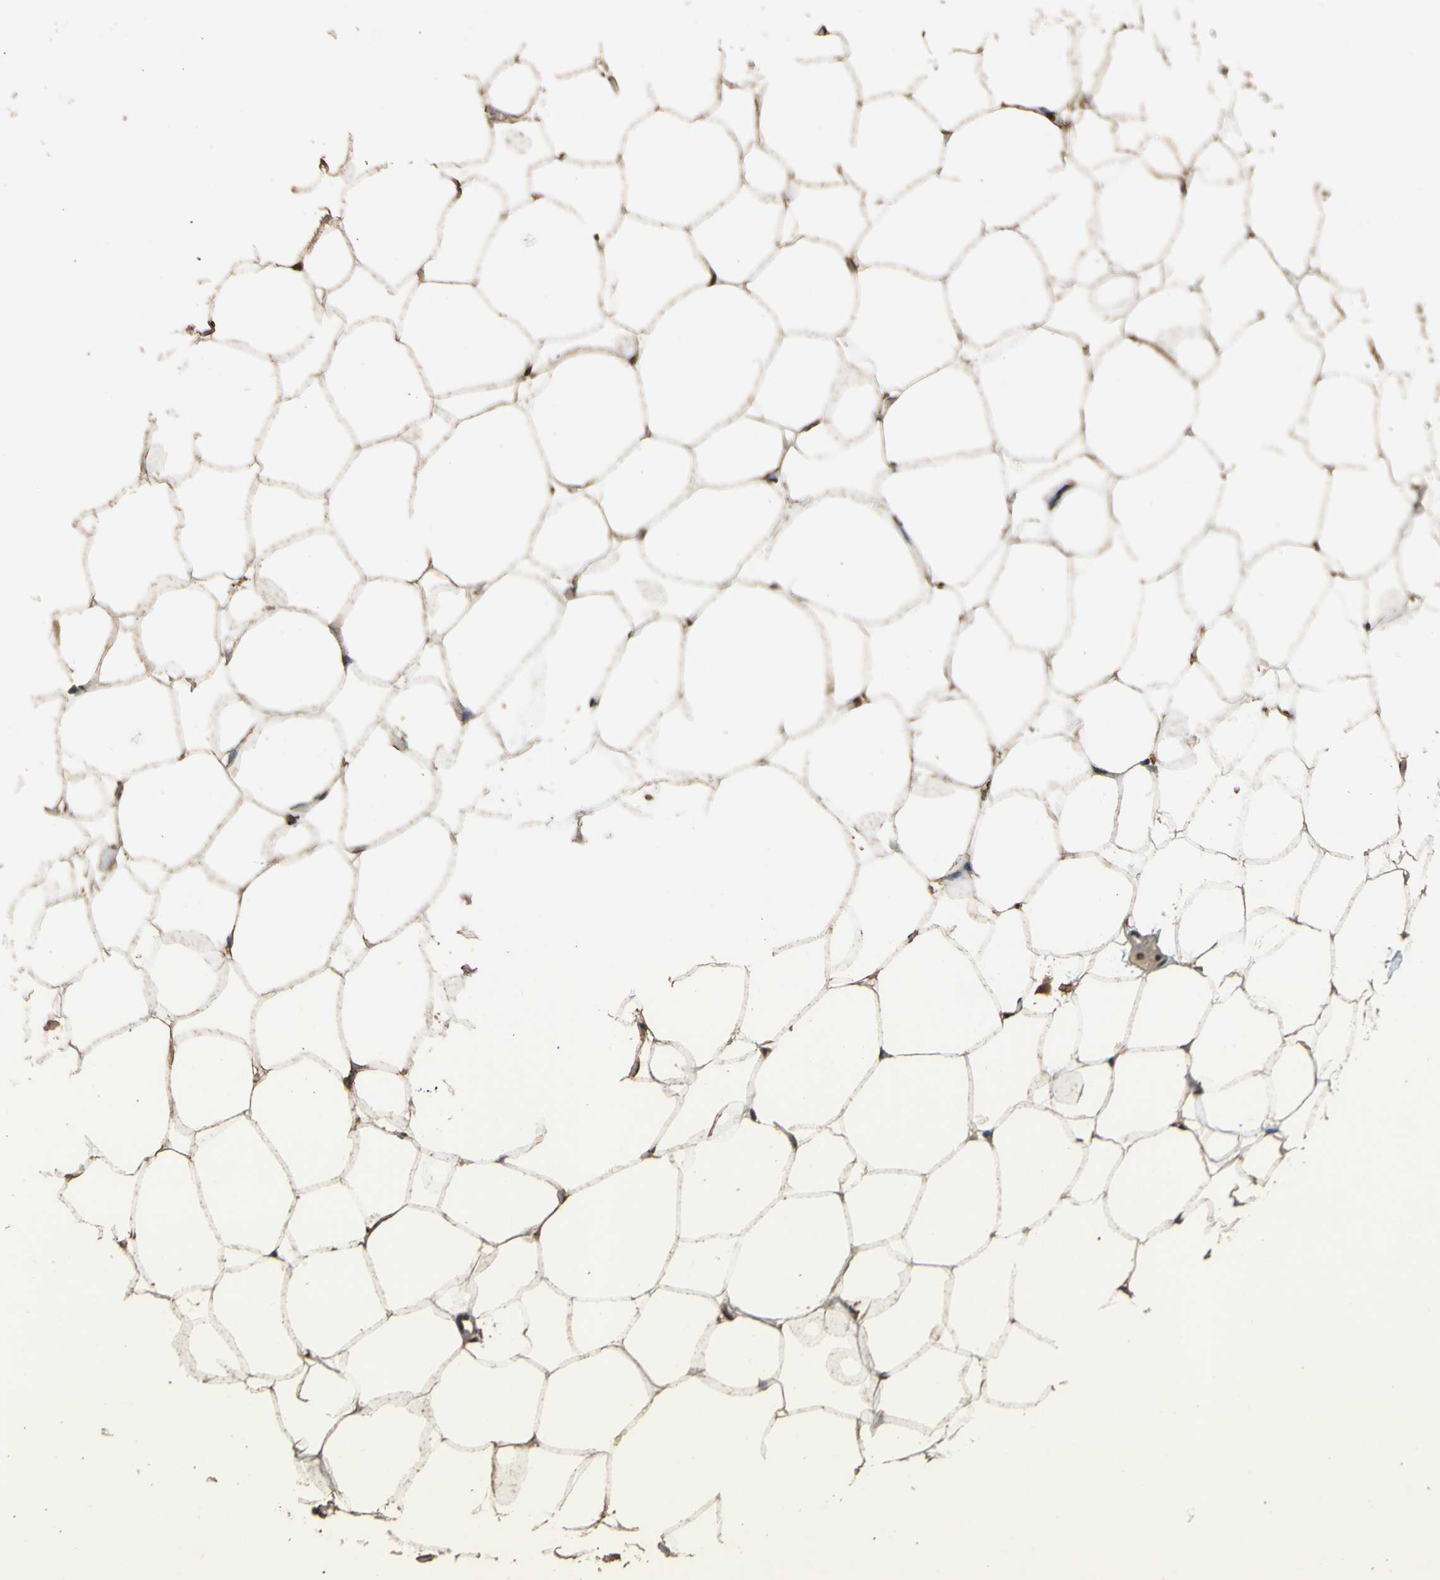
{"staining": {"intensity": "moderate", "quantity": ">75%", "location": "cytoplasmic/membranous"}, "tissue": "adipose tissue", "cell_type": "Adipocytes", "image_type": "normal", "snomed": [{"axis": "morphology", "description": "Normal tissue, NOS"}, {"axis": "topography", "description": "Breast"}, {"axis": "topography", "description": "Adipose tissue"}], "caption": "DAB (3,3'-diaminobenzidine) immunohistochemical staining of benign adipose tissue exhibits moderate cytoplasmic/membranous protein expression in about >75% of adipocytes.", "gene": "TNFSF13B", "patient": {"sex": "female", "age": 25}}